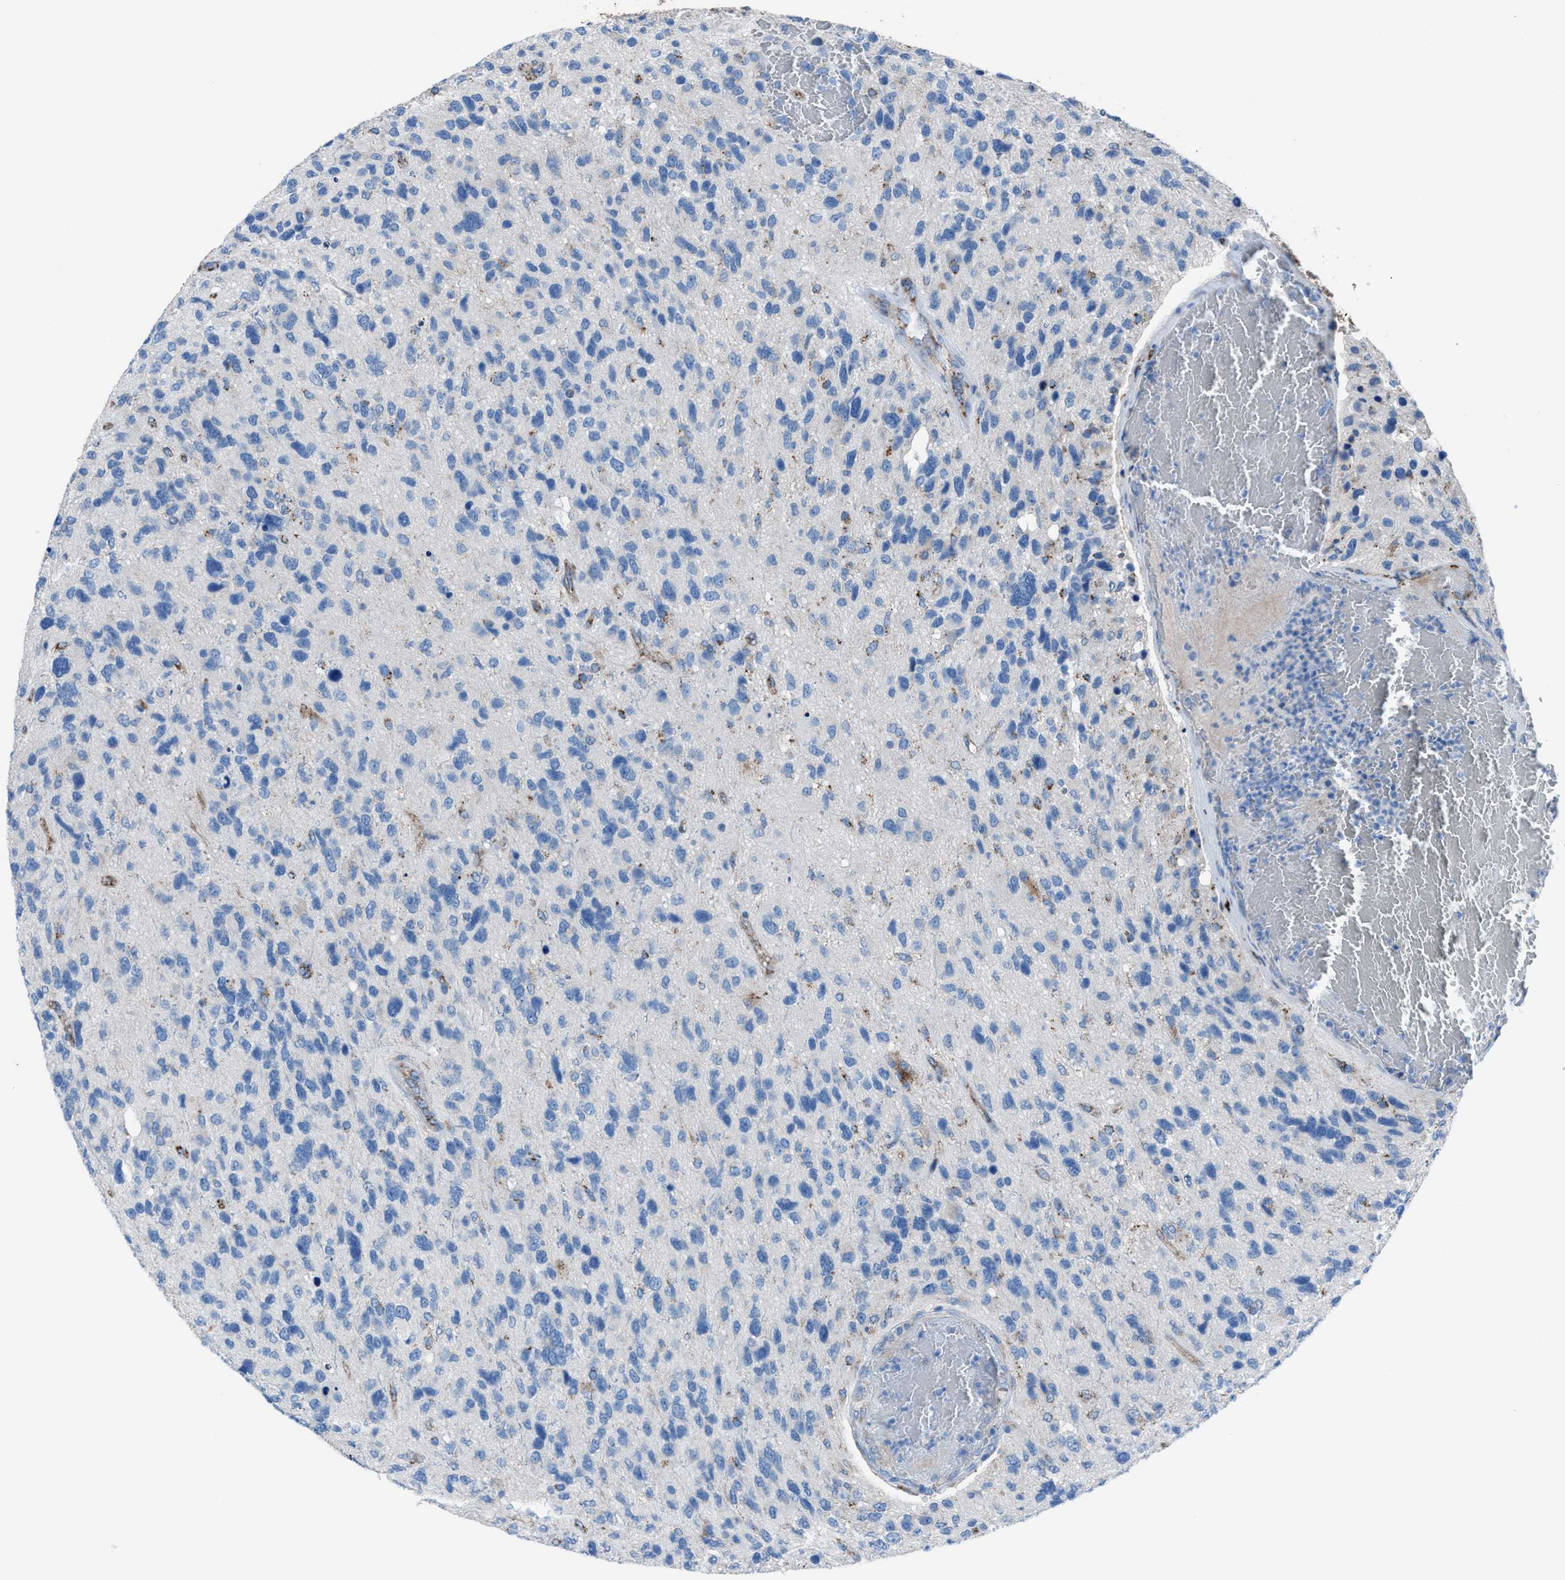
{"staining": {"intensity": "negative", "quantity": "none", "location": "none"}, "tissue": "glioma", "cell_type": "Tumor cells", "image_type": "cancer", "snomed": [{"axis": "morphology", "description": "Glioma, malignant, High grade"}, {"axis": "topography", "description": "Brain"}], "caption": "Immunohistochemistry of human malignant glioma (high-grade) reveals no expression in tumor cells.", "gene": "CD1B", "patient": {"sex": "female", "age": 58}}